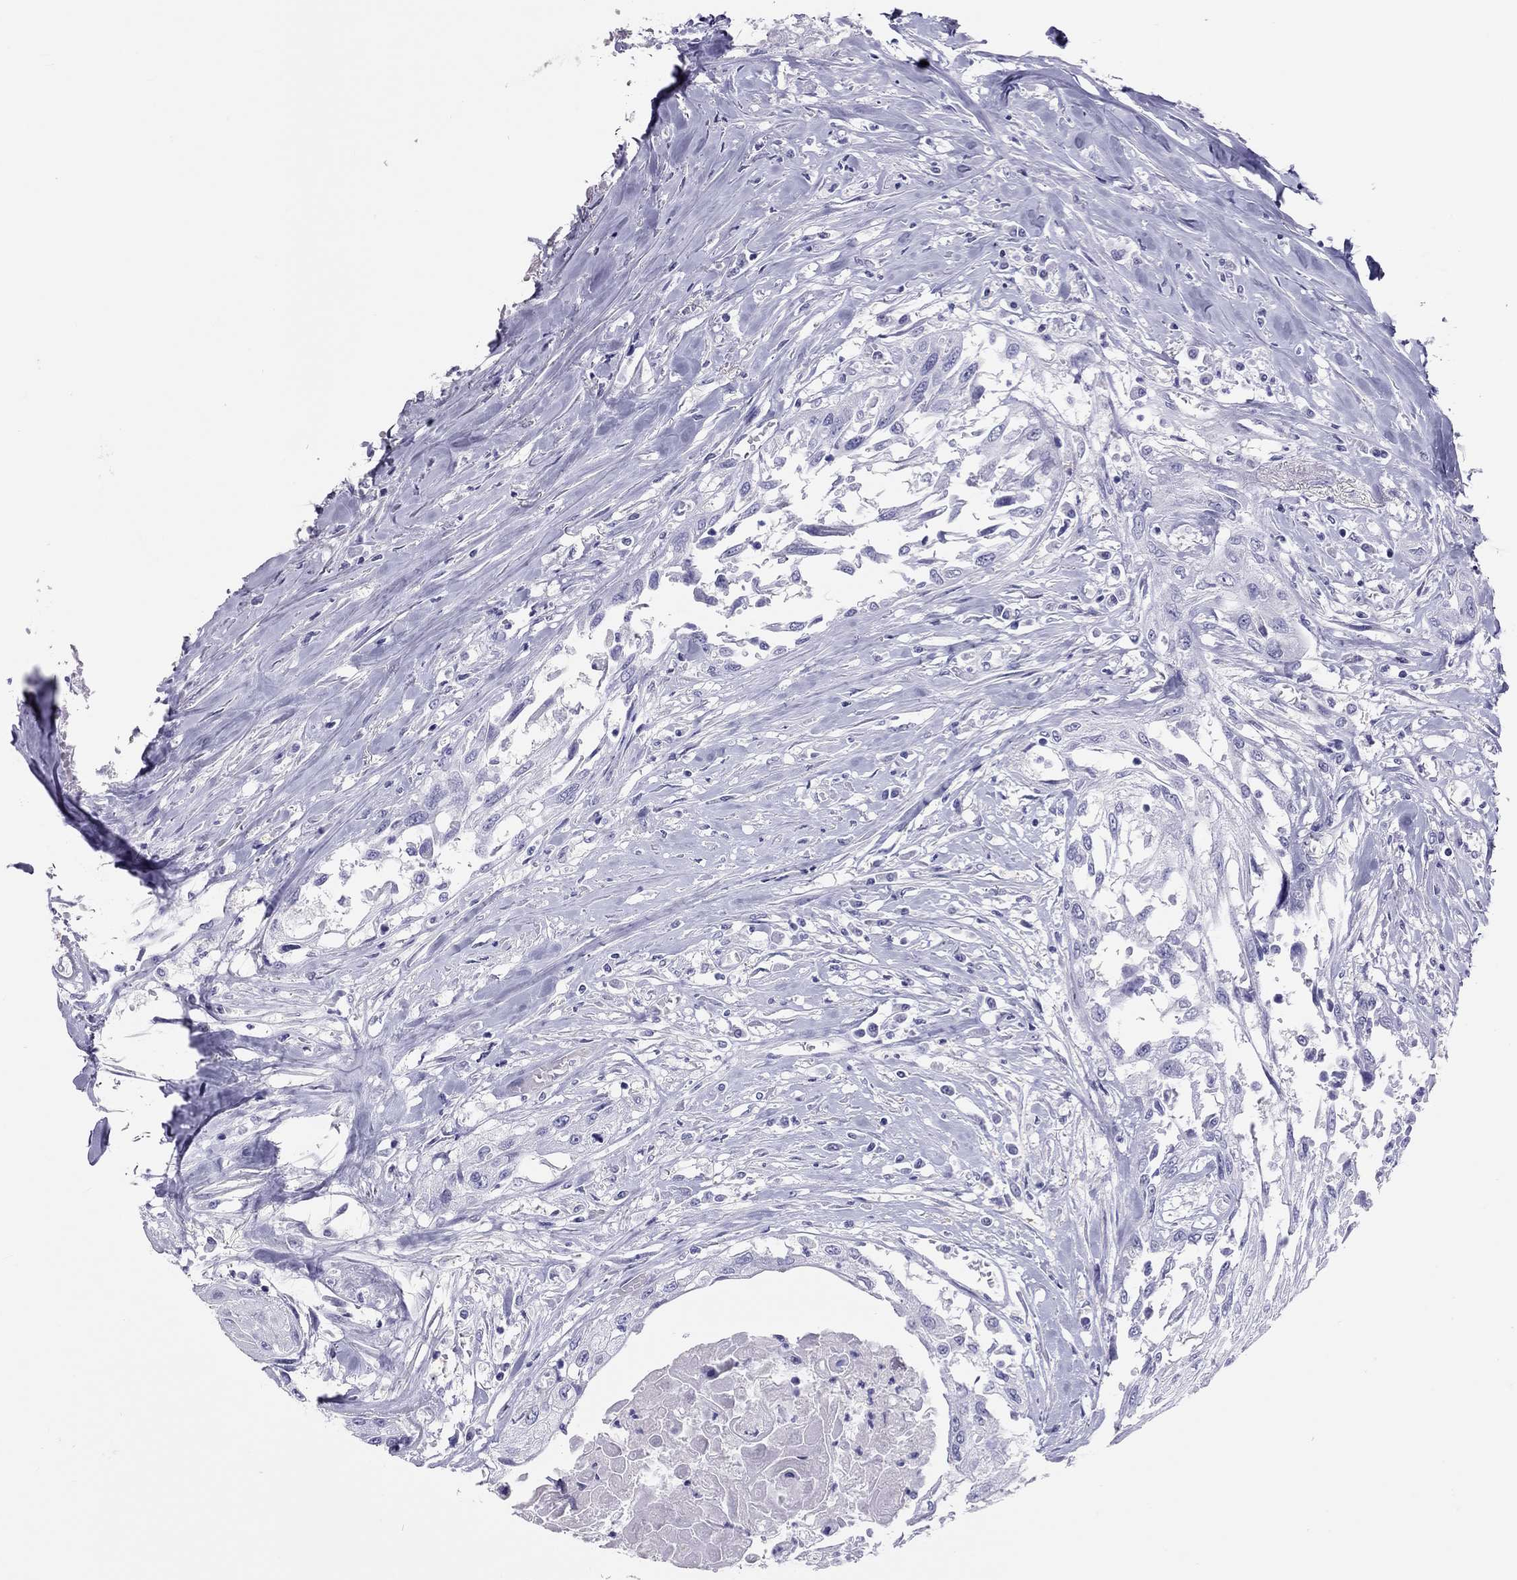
{"staining": {"intensity": "negative", "quantity": "none", "location": "none"}, "tissue": "head and neck cancer", "cell_type": "Tumor cells", "image_type": "cancer", "snomed": [{"axis": "morphology", "description": "Normal tissue, NOS"}, {"axis": "morphology", "description": "Squamous cell carcinoma, NOS"}, {"axis": "topography", "description": "Oral tissue"}, {"axis": "topography", "description": "Peripheral nerve tissue"}, {"axis": "topography", "description": "Head-Neck"}], "caption": "IHC photomicrograph of neoplastic tissue: human squamous cell carcinoma (head and neck) stained with DAB (3,3'-diaminobenzidine) demonstrates no significant protein positivity in tumor cells.", "gene": "PSMB11", "patient": {"sex": "female", "age": 59}}